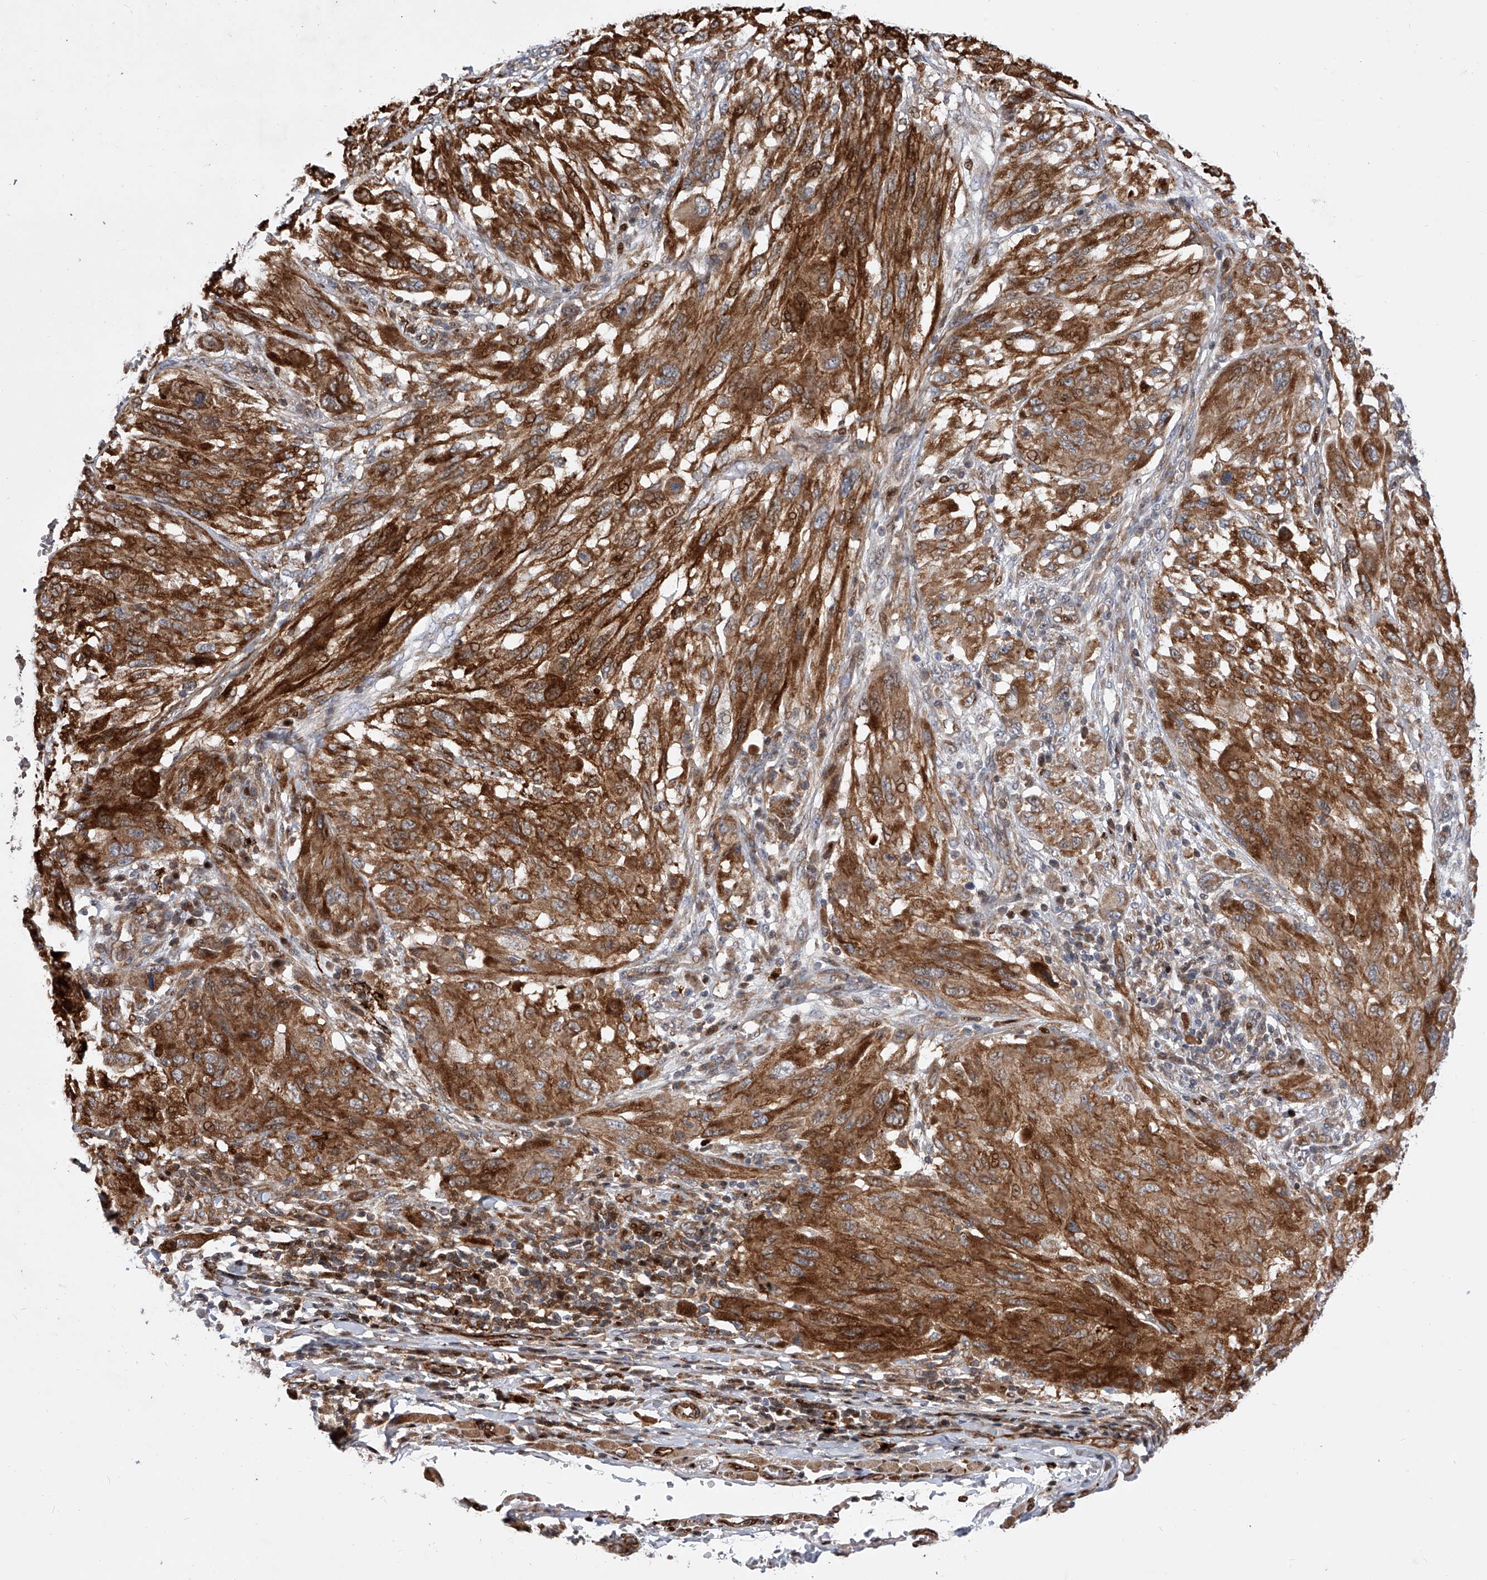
{"staining": {"intensity": "moderate", "quantity": ">75%", "location": "cytoplasmic/membranous,nuclear"}, "tissue": "melanoma", "cell_type": "Tumor cells", "image_type": "cancer", "snomed": [{"axis": "morphology", "description": "Malignant melanoma, NOS"}, {"axis": "topography", "description": "Skin"}], "caption": "Moderate cytoplasmic/membranous and nuclear expression for a protein is present in approximately >75% of tumor cells of melanoma using IHC.", "gene": "PDSS2", "patient": {"sex": "female", "age": 91}}